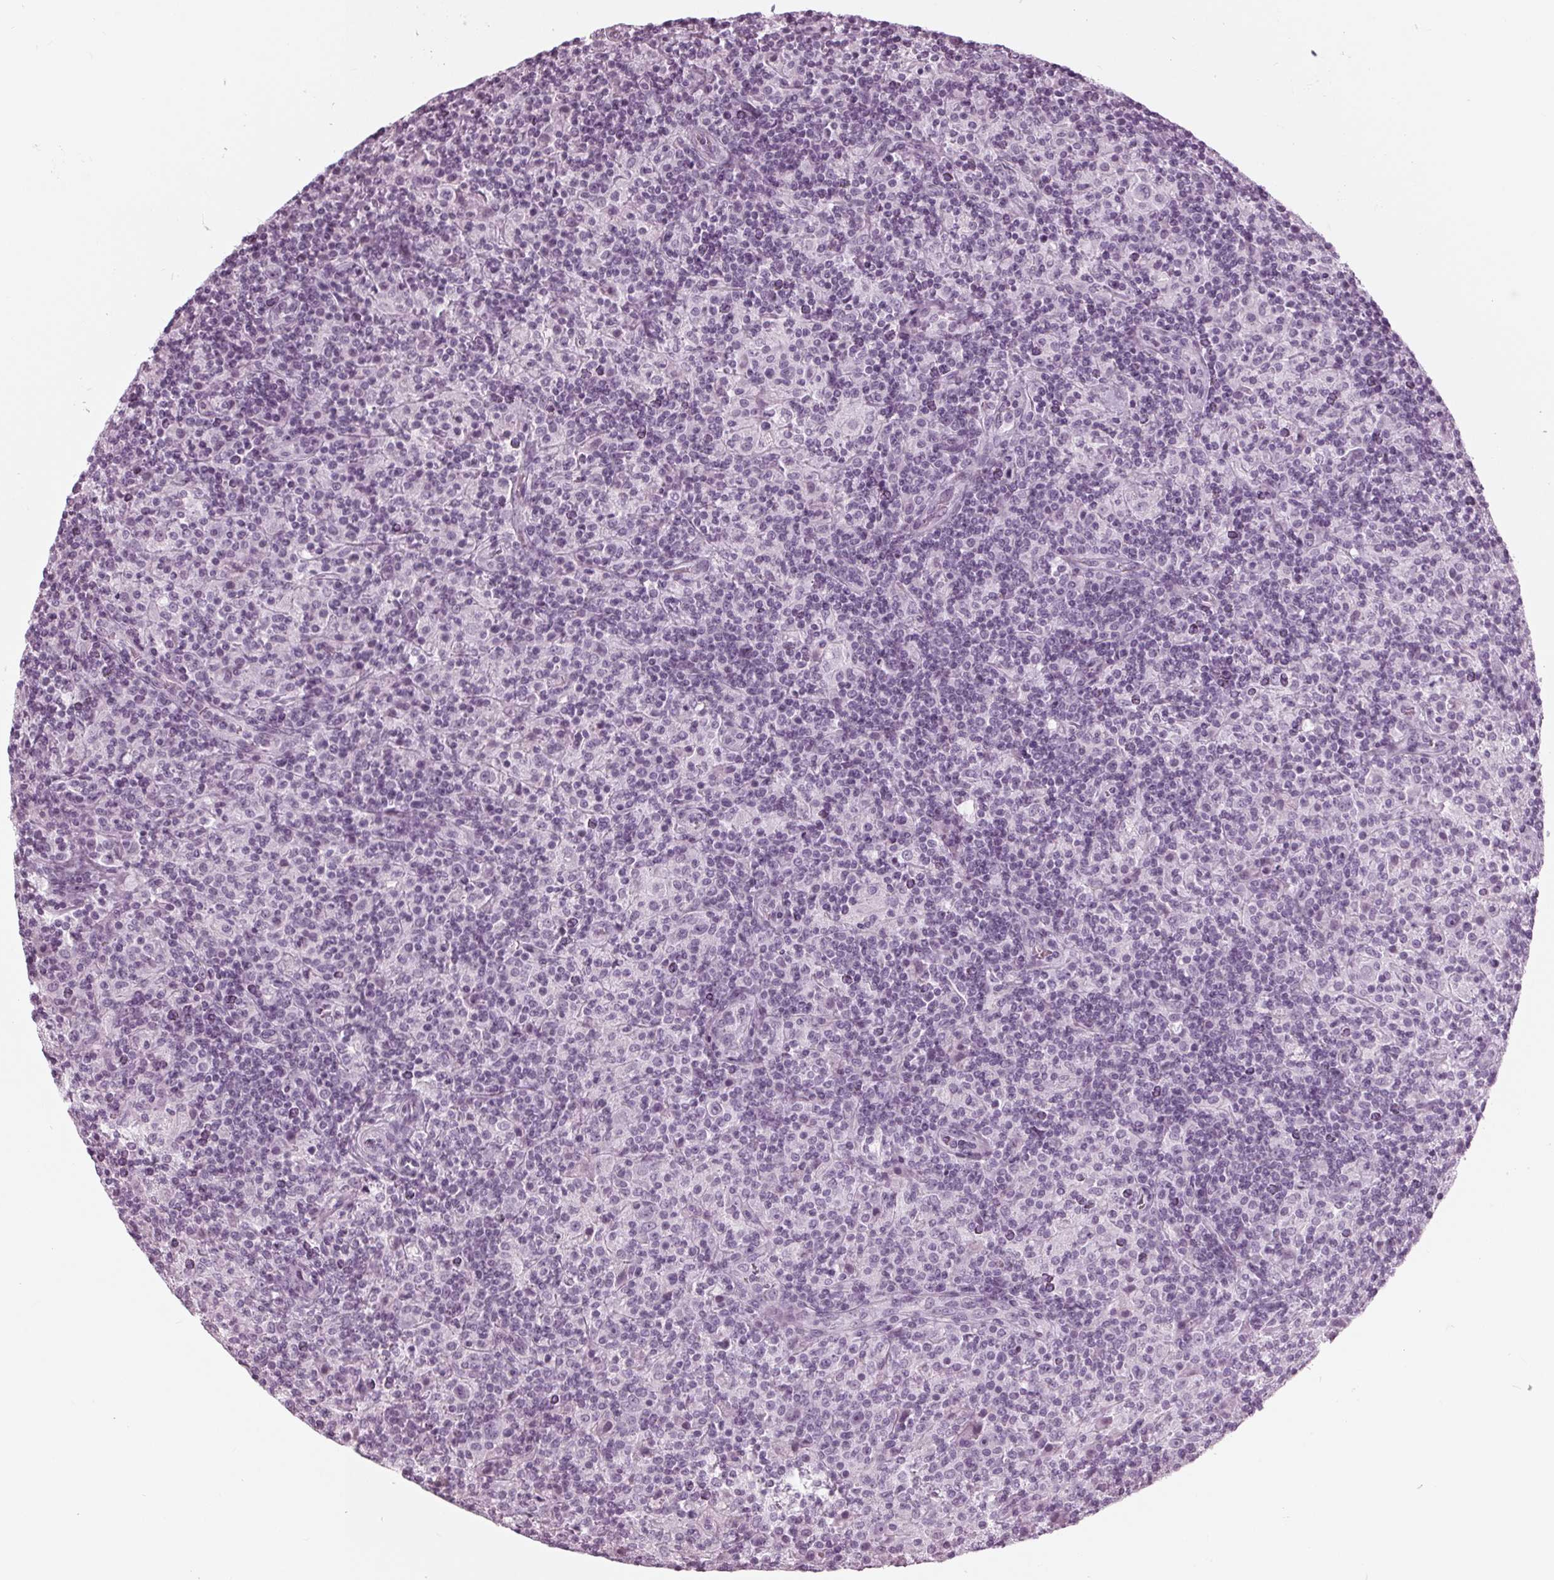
{"staining": {"intensity": "negative", "quantity": "none", "location": "none"}, "tissue": "lymphoma", "cell_type": "Tumor cells", "image_type": "cancer", "snomed": [{"axis": "morphology", "description": "Hodgkin's disease, NOS"}, {"axis": "topography", "description": "Lymph node"}], "caption": "Protein analysis of Hodgkin's disease displays no significant positivity in tumor cells. The staining was performed using DAB to visualize the protein expression in brown, while the nuclei were stained in blue with hematoxylin (Magnification: 20x).", "gene": "KRT28", "patient": {"sex": "male", "age": 70}}